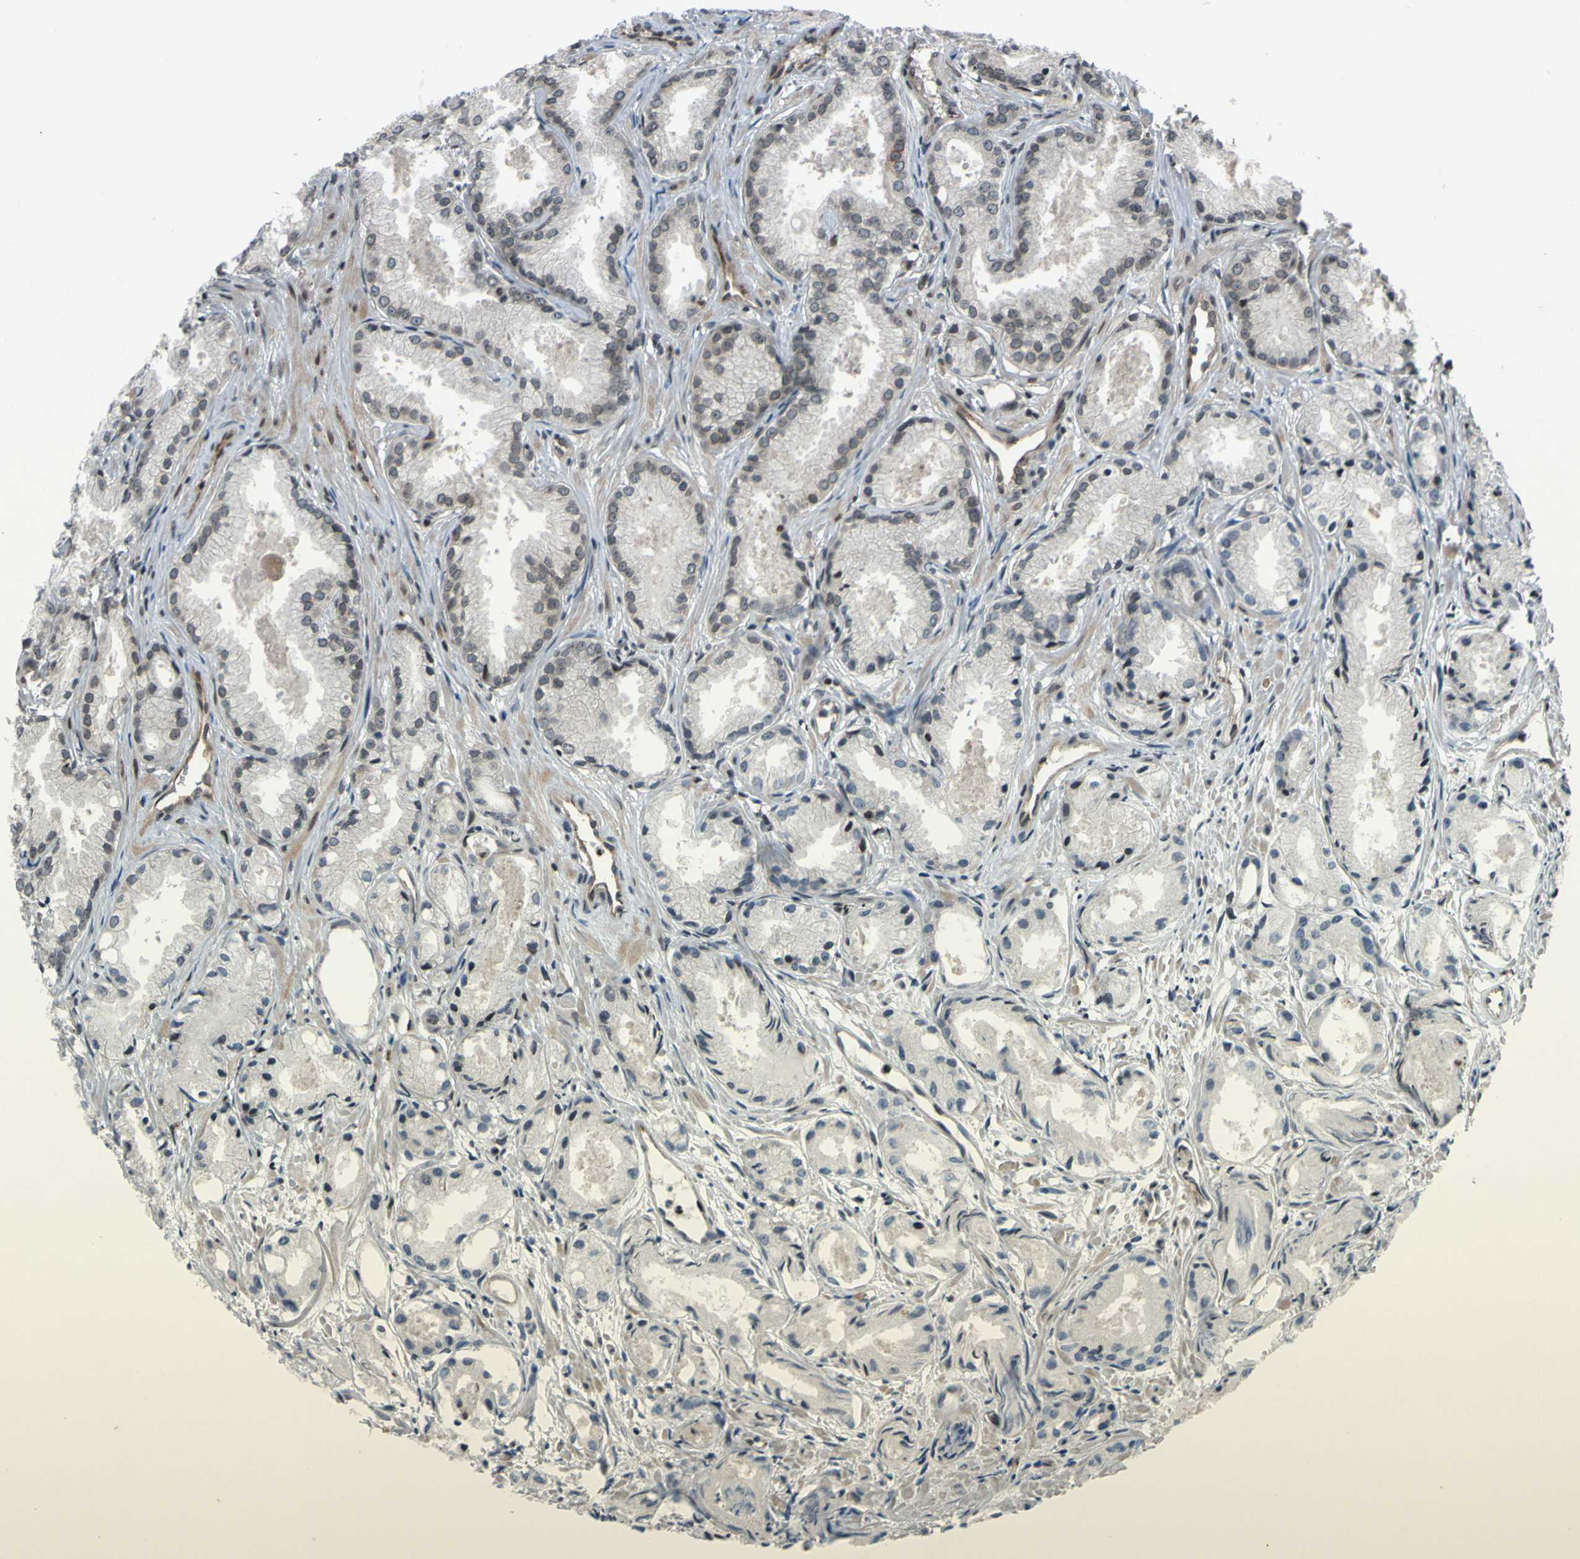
{"staining": {"intensity": "negative", "quantity": "none", "location": "none"}, "tissue": "prostate cancer", "cell_type": "Tumor cells", "image_type": "cancer", "snomed": [{"axis": "morphology", "description": "Adenocarcinoma, Low grade"}, {"axis": "topography", "description": "Prostate"}], "caption": "The image displays no staining of tumor cells in prostate low-grade adenocarcinoma. (Stains: DAB (3,3'-diaminobenzidine) IHC with hematoxylin counter stain, Microscopy: brightfield microscopy at high magnification).", "gene": "XPO1", "patient": {"sex": "male", "age": 72}}